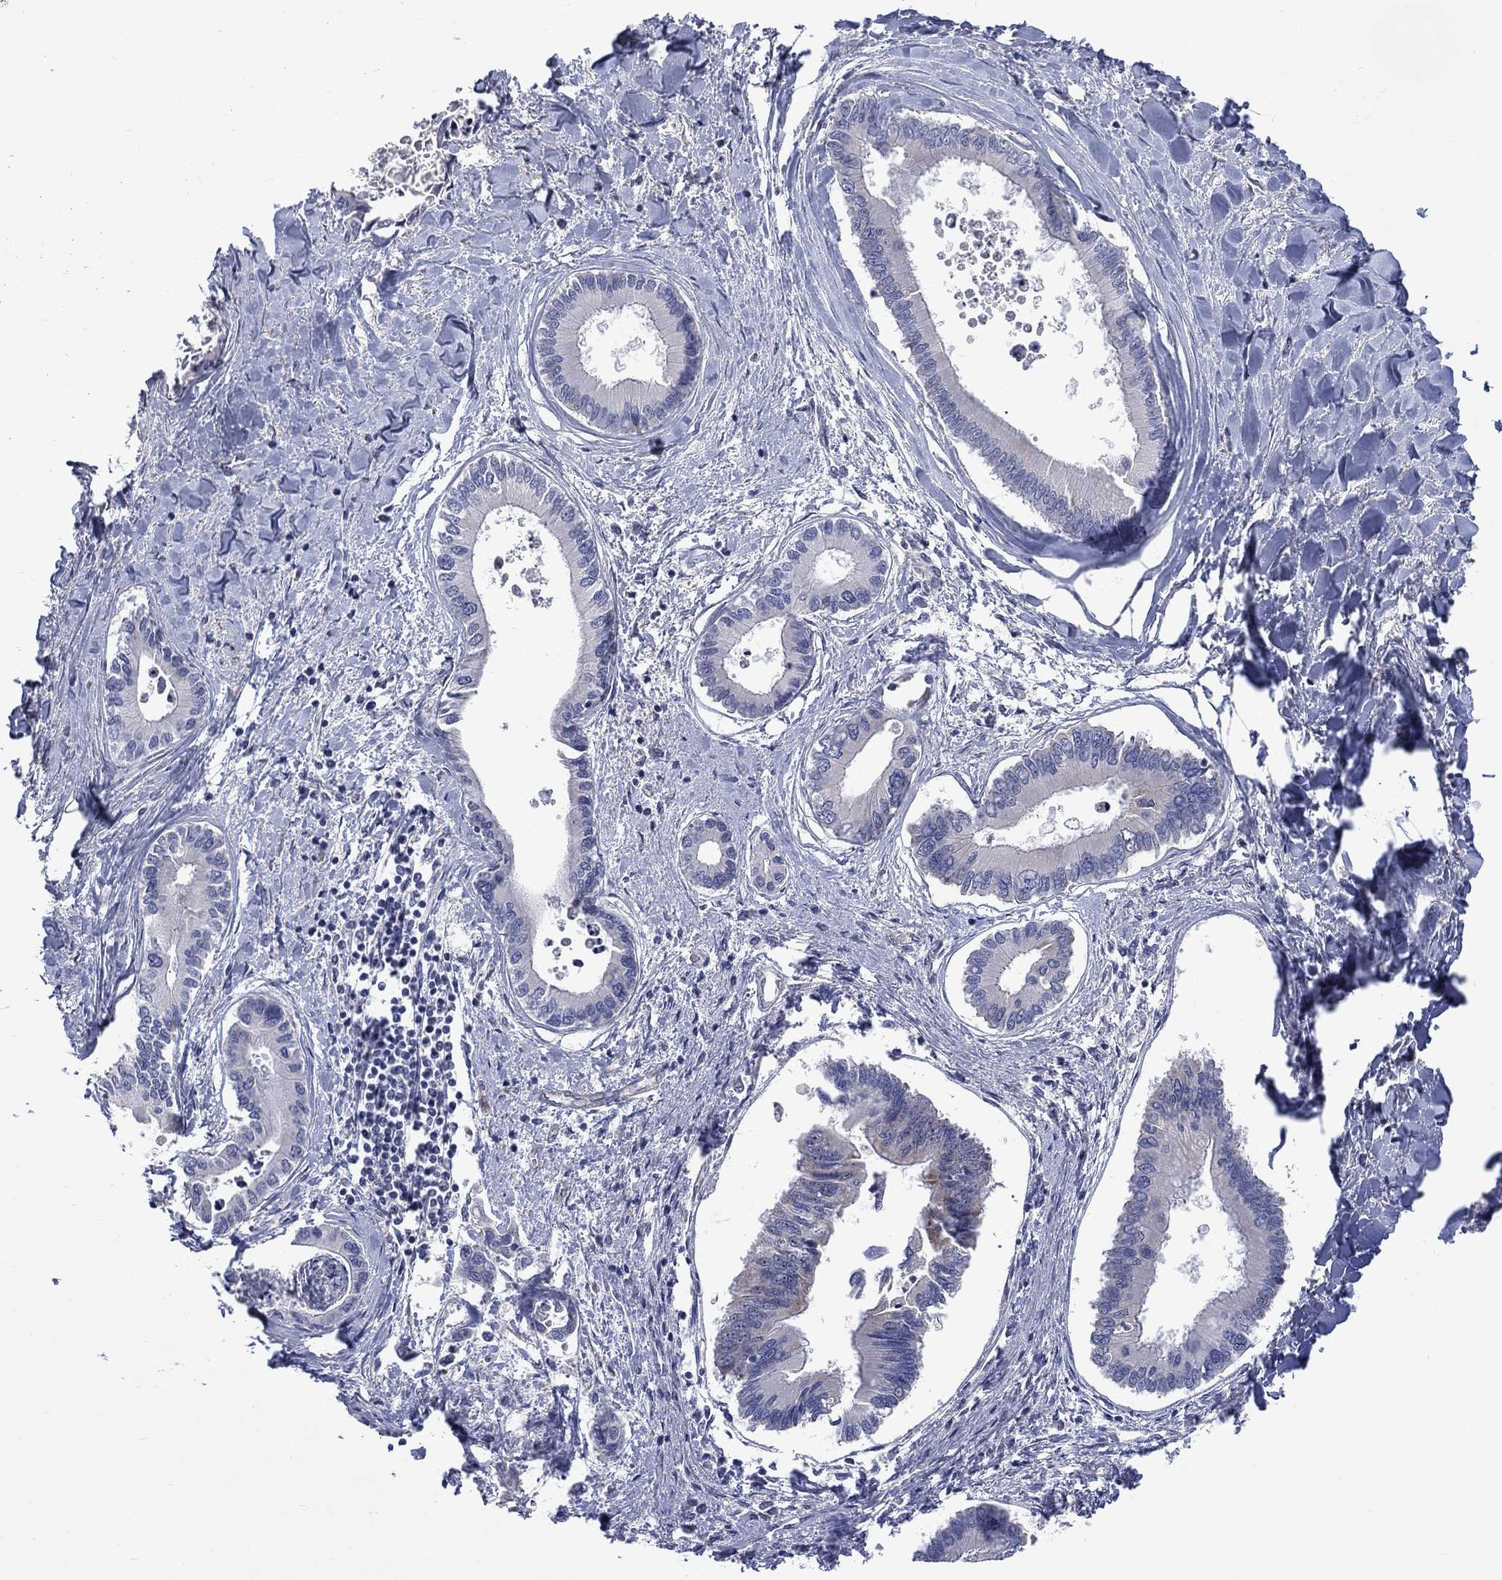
{"staining": {"intensity": "negative", "quantity": "none", "location": "none"}, "tissue": "liver cancer", "cell_type": "Tumor cells", "image_type": "cancer", "snomed": [{"axis": "morphology", "description": "Cholangiocarcinoma"}, {"axis": "topography", "description": "Liver"}], "caption": "Human liver cholangiocarcinoma stained for a protein using immunohistochemistry demonstrates no positivity in tumor cells.", "gene": "CAMKK2", "patient": {"sex": "male", "age": 66}}